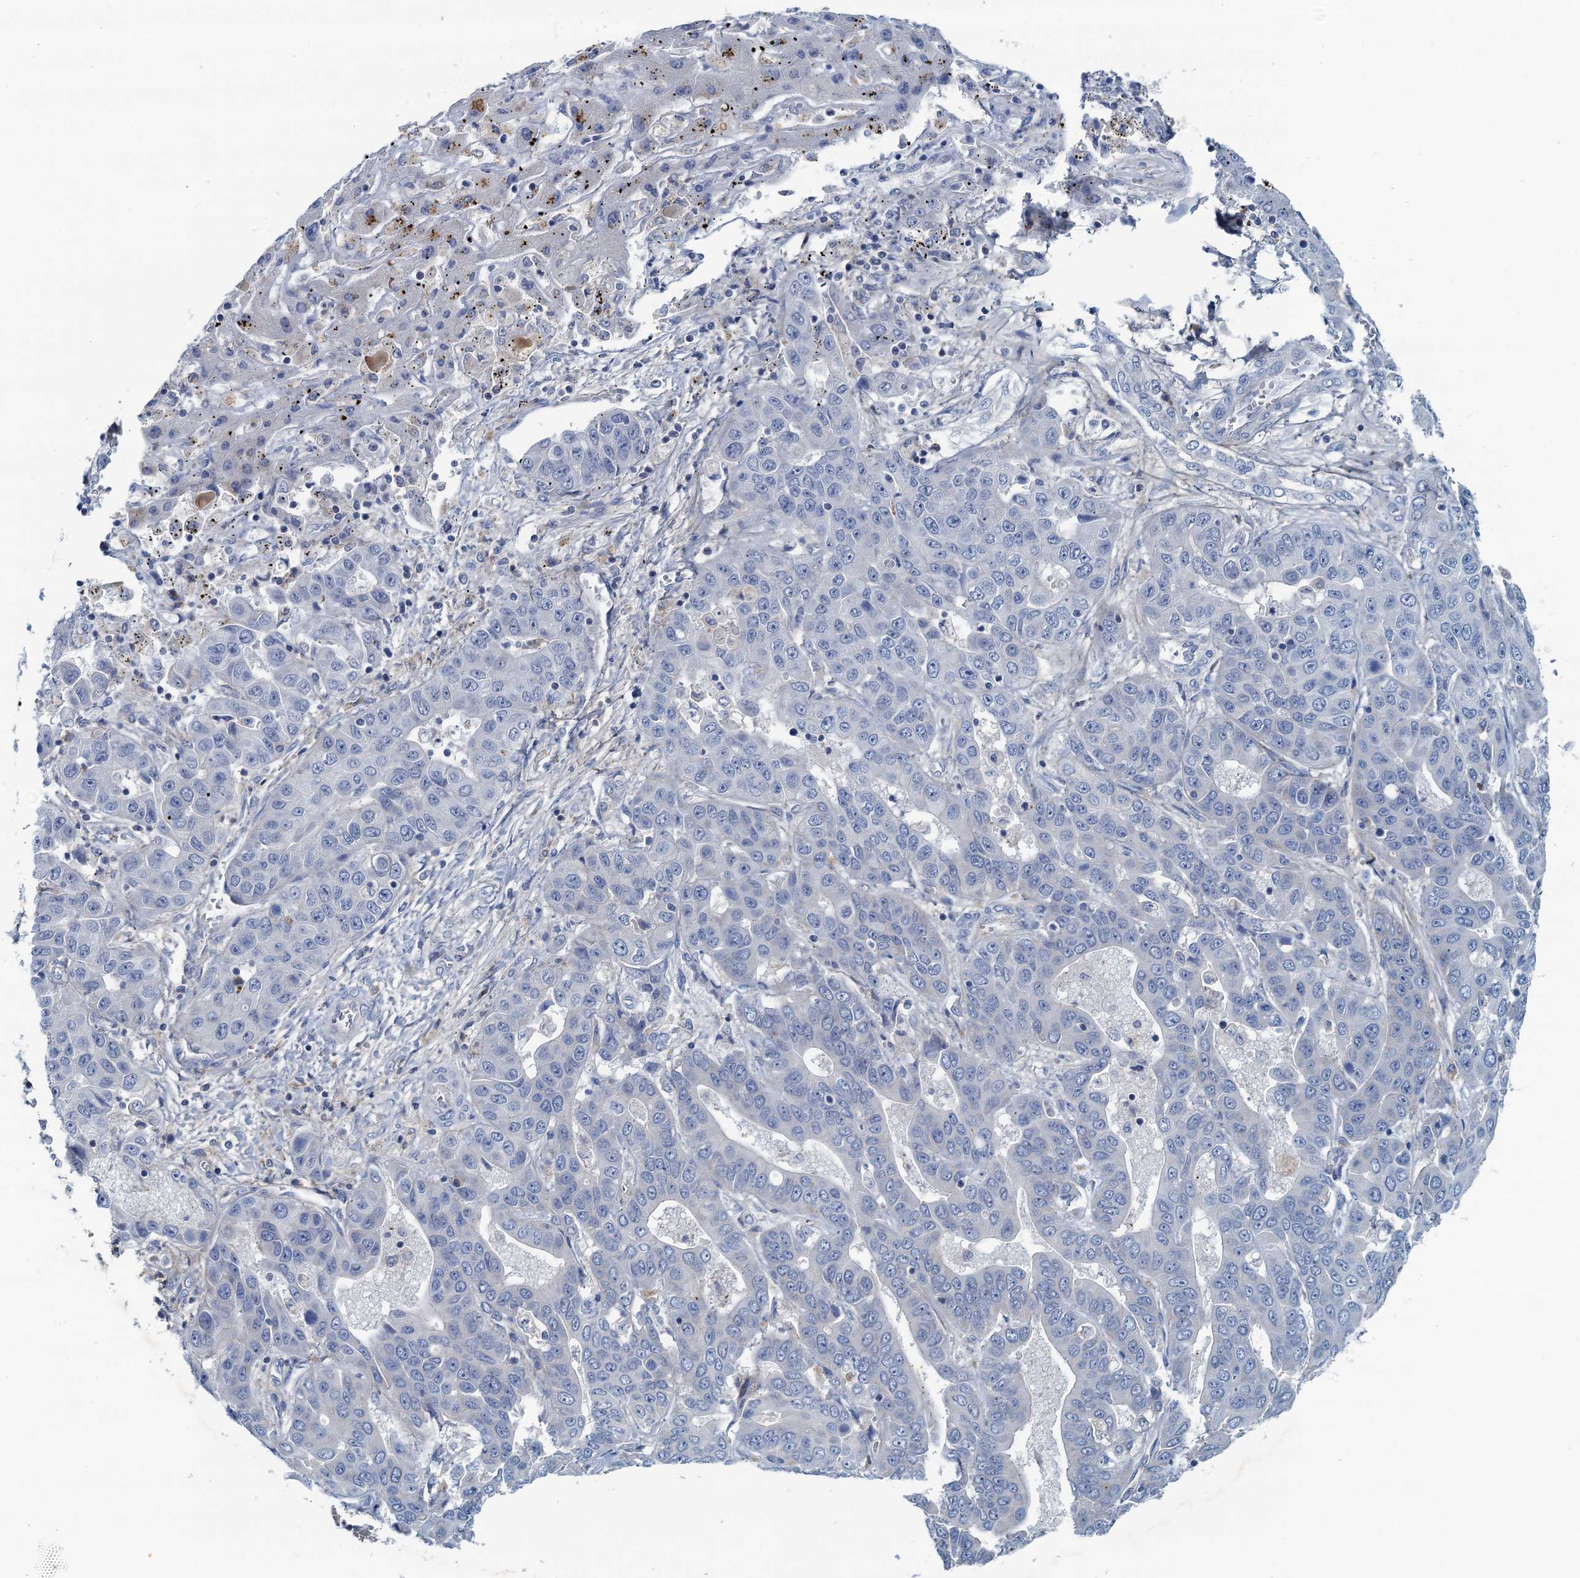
{"staining": {"intensity": "negative", "quantity": "none", "location": "none"}, "tissue": "liver cancer", "cell_type": "Tumor cells", "image_type": "cancer", "snomed": [{"axis": "morphology", "description": "Cholangiocarcinoma"}, {"axis": "topography", "description": "Liver"}], "caption": "Tumor cells are negative for protein expression in human liver cholangiocarcinoma.", "gene": "THAP10", "patient": {"sex": "female", "age": 52}}